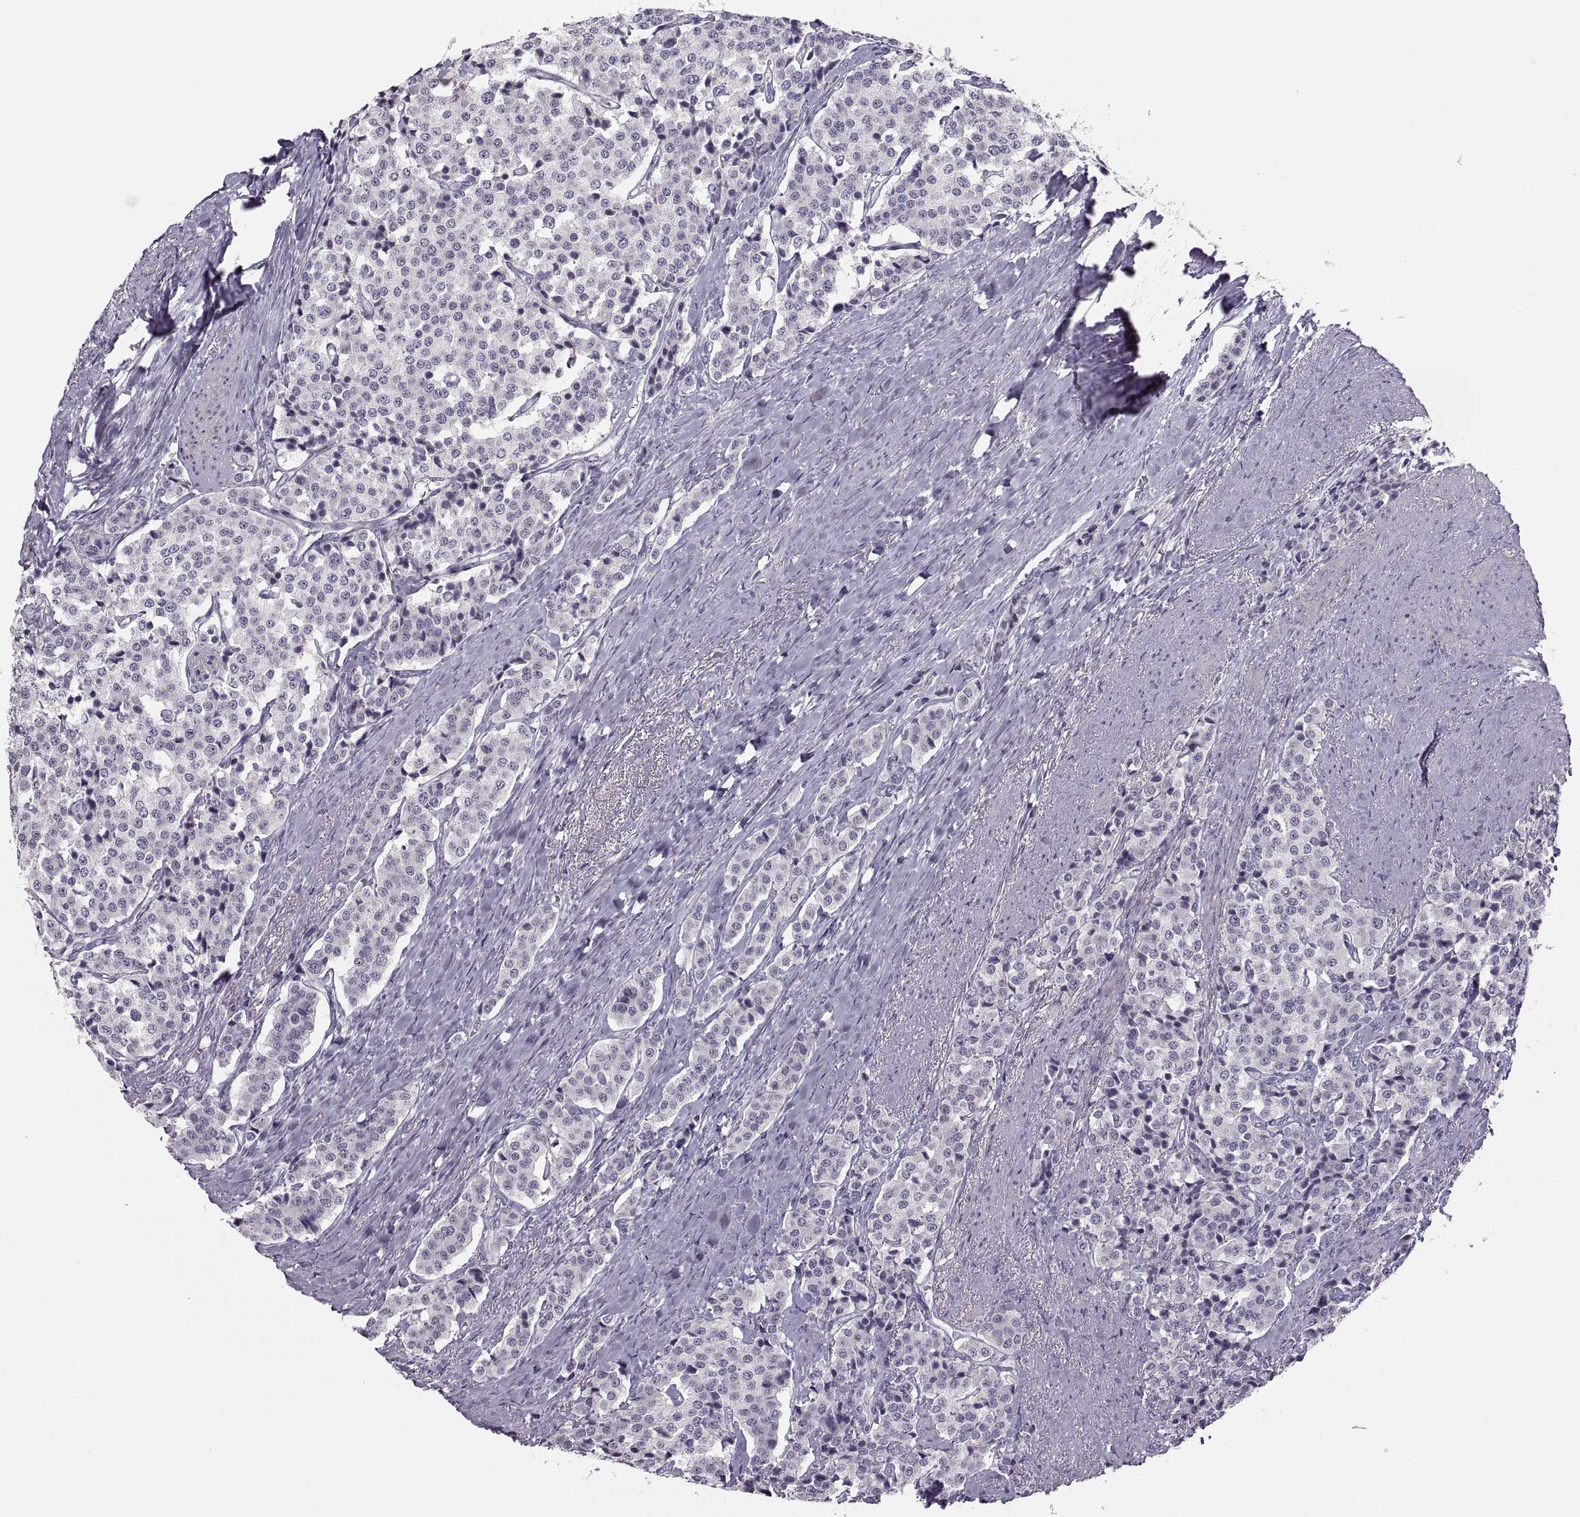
{"staining": {"intensity": "negative", "quantity": "none", "location": "none"}, "tissue": "carcinoid", "cell_type": "Tumor cells", "image_type": "cancer", "snomed": [{"axis": "morphology", "description": "Carcinoid, malignant, NOS"}, {"axis": "topography", "description": "Small intestine"}], "caption": "Tumor cells are negative for brown protein staining in carcinoid (malignant).", "gene": "CHCT1", "patient": {"sex": "female", "age": 58}}